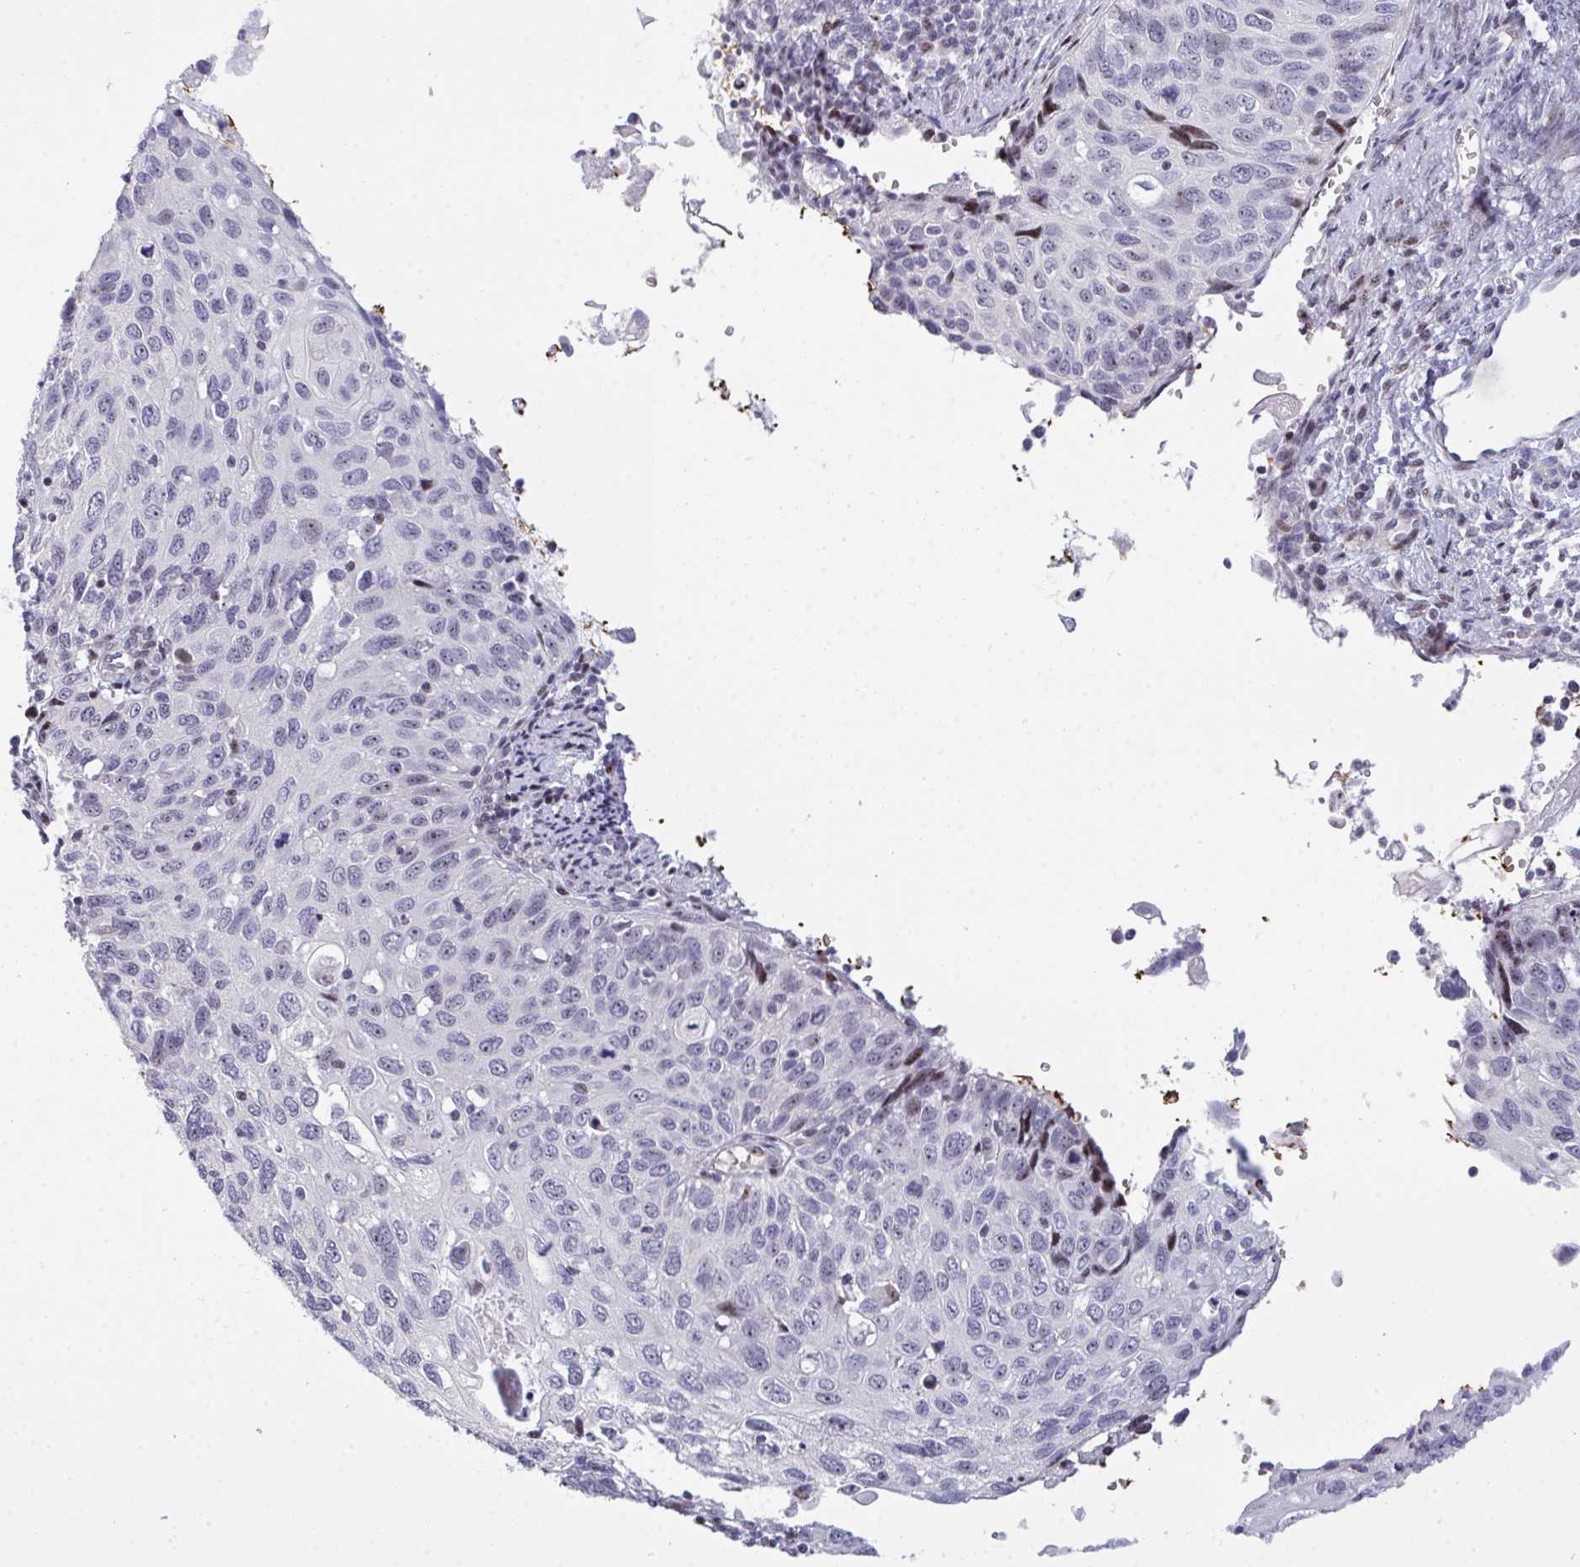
{"staining": {"intensity": "negative", "quantity": "none", "location": "none"}, "tissue": "cervical cancer", "cell_type": "Tumor cells", "image_type": "cancer", "snomed": [{"axis": "morphology", "description": "Squamous cell carcinoma, NOS"}, {"axis": "topography", "description": "Cervix"}], "caption": "Protein analysis of cervical squamous cell carcinoma reveals no significant expression in tumor cells.", "gene": "PLPPR3", "patient": {"sex": "female", "age": 70}}